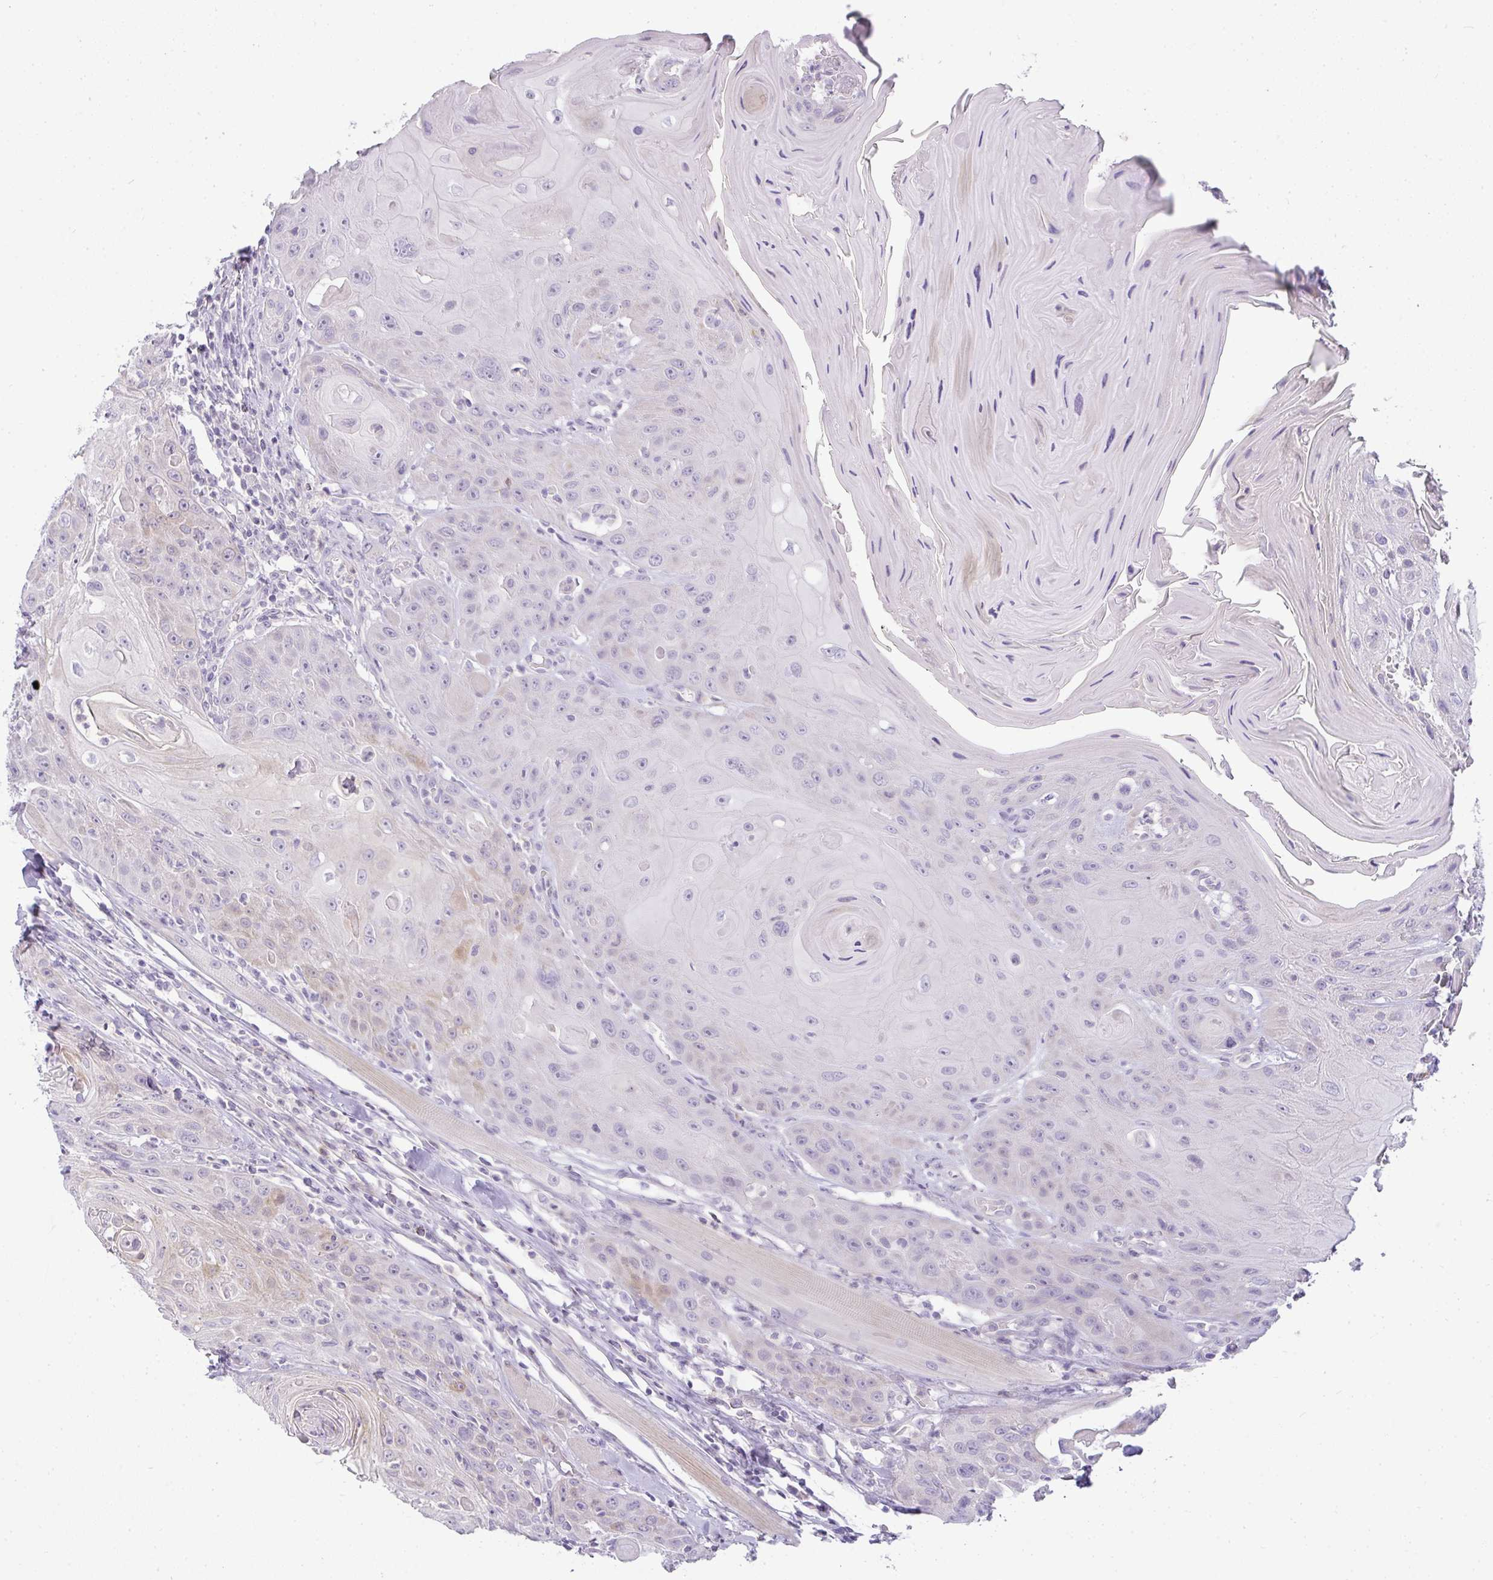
{"staining": {"intensity": "weak", "quantity": "<25%", "location": "cytoplasmic/membranous"}, "tissue": "head and neck cancer", "cell_type": "Tumor cells", "image_type": "cancer", "snomed": [{"axis": "morphology", "description": "Squamous cell carcinoma, NOS"}, {"axis": "topography", "description": "Head-Neck"}], "caption": "Human head and neck squamous cell carcinoma stained for a protein using immunohistochemistry demonstrates no staining in tumor cells.", "gene": "LIPE", "patient": {"sex": "female", "age": 59}}